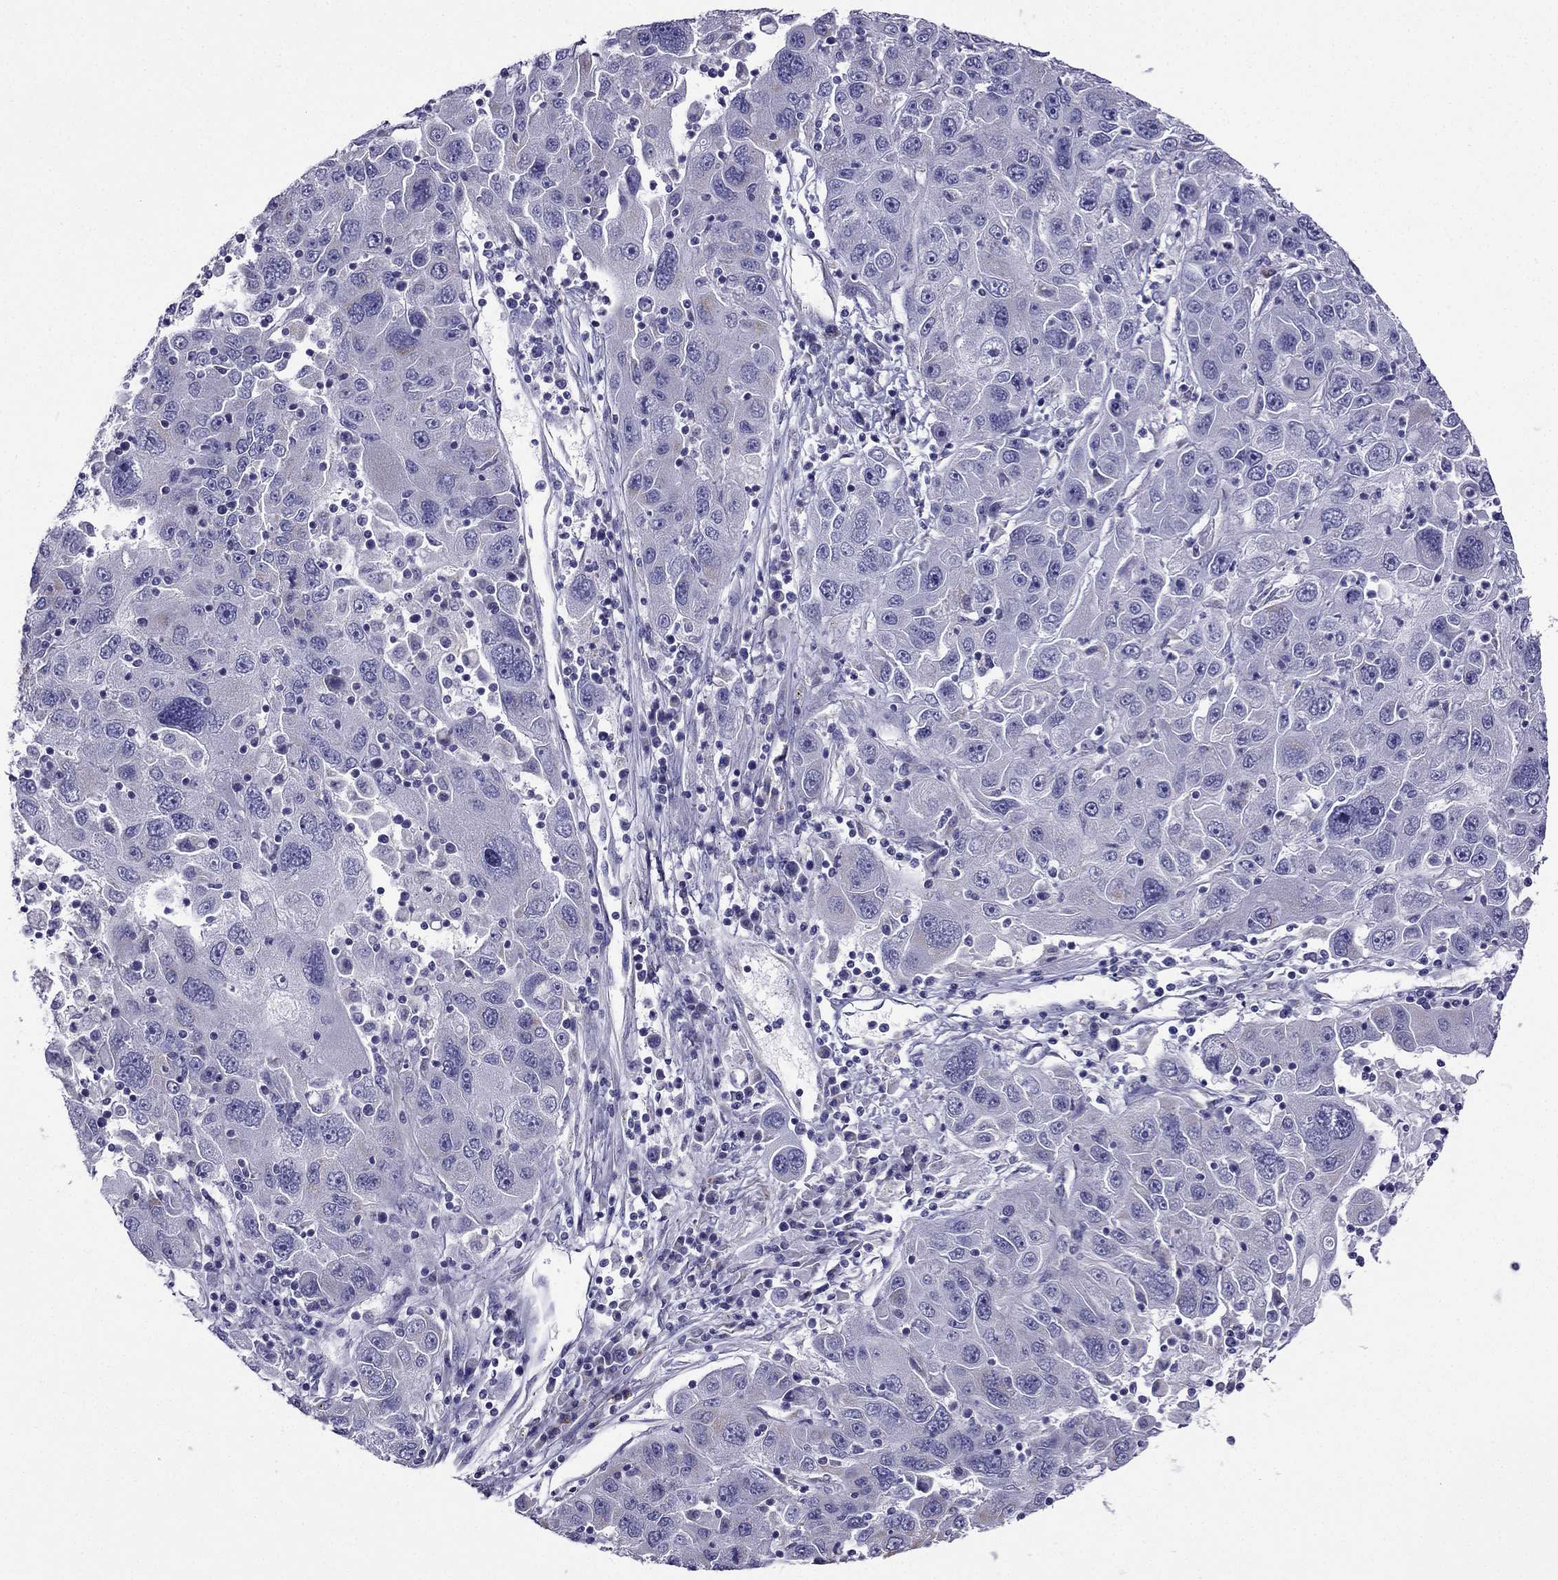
{"staining": {"intensity": "negative", "quantity": "none", "location": "none"}, "tissue": "stomach cancer", "cell_type": "Tumor cells", "image_type": "cancer", "snomed": [{"axis": "morphology", "description": "Adenocarcinoma, NOS"}, {"axis": "topography", "description": "Stomach"}], "caption": "Tumor cells show no significant positivity in stomach cancer (adenocarcinoma).", "gene": "KIF5A", "patient": {"sex": "male", "age": 56}}